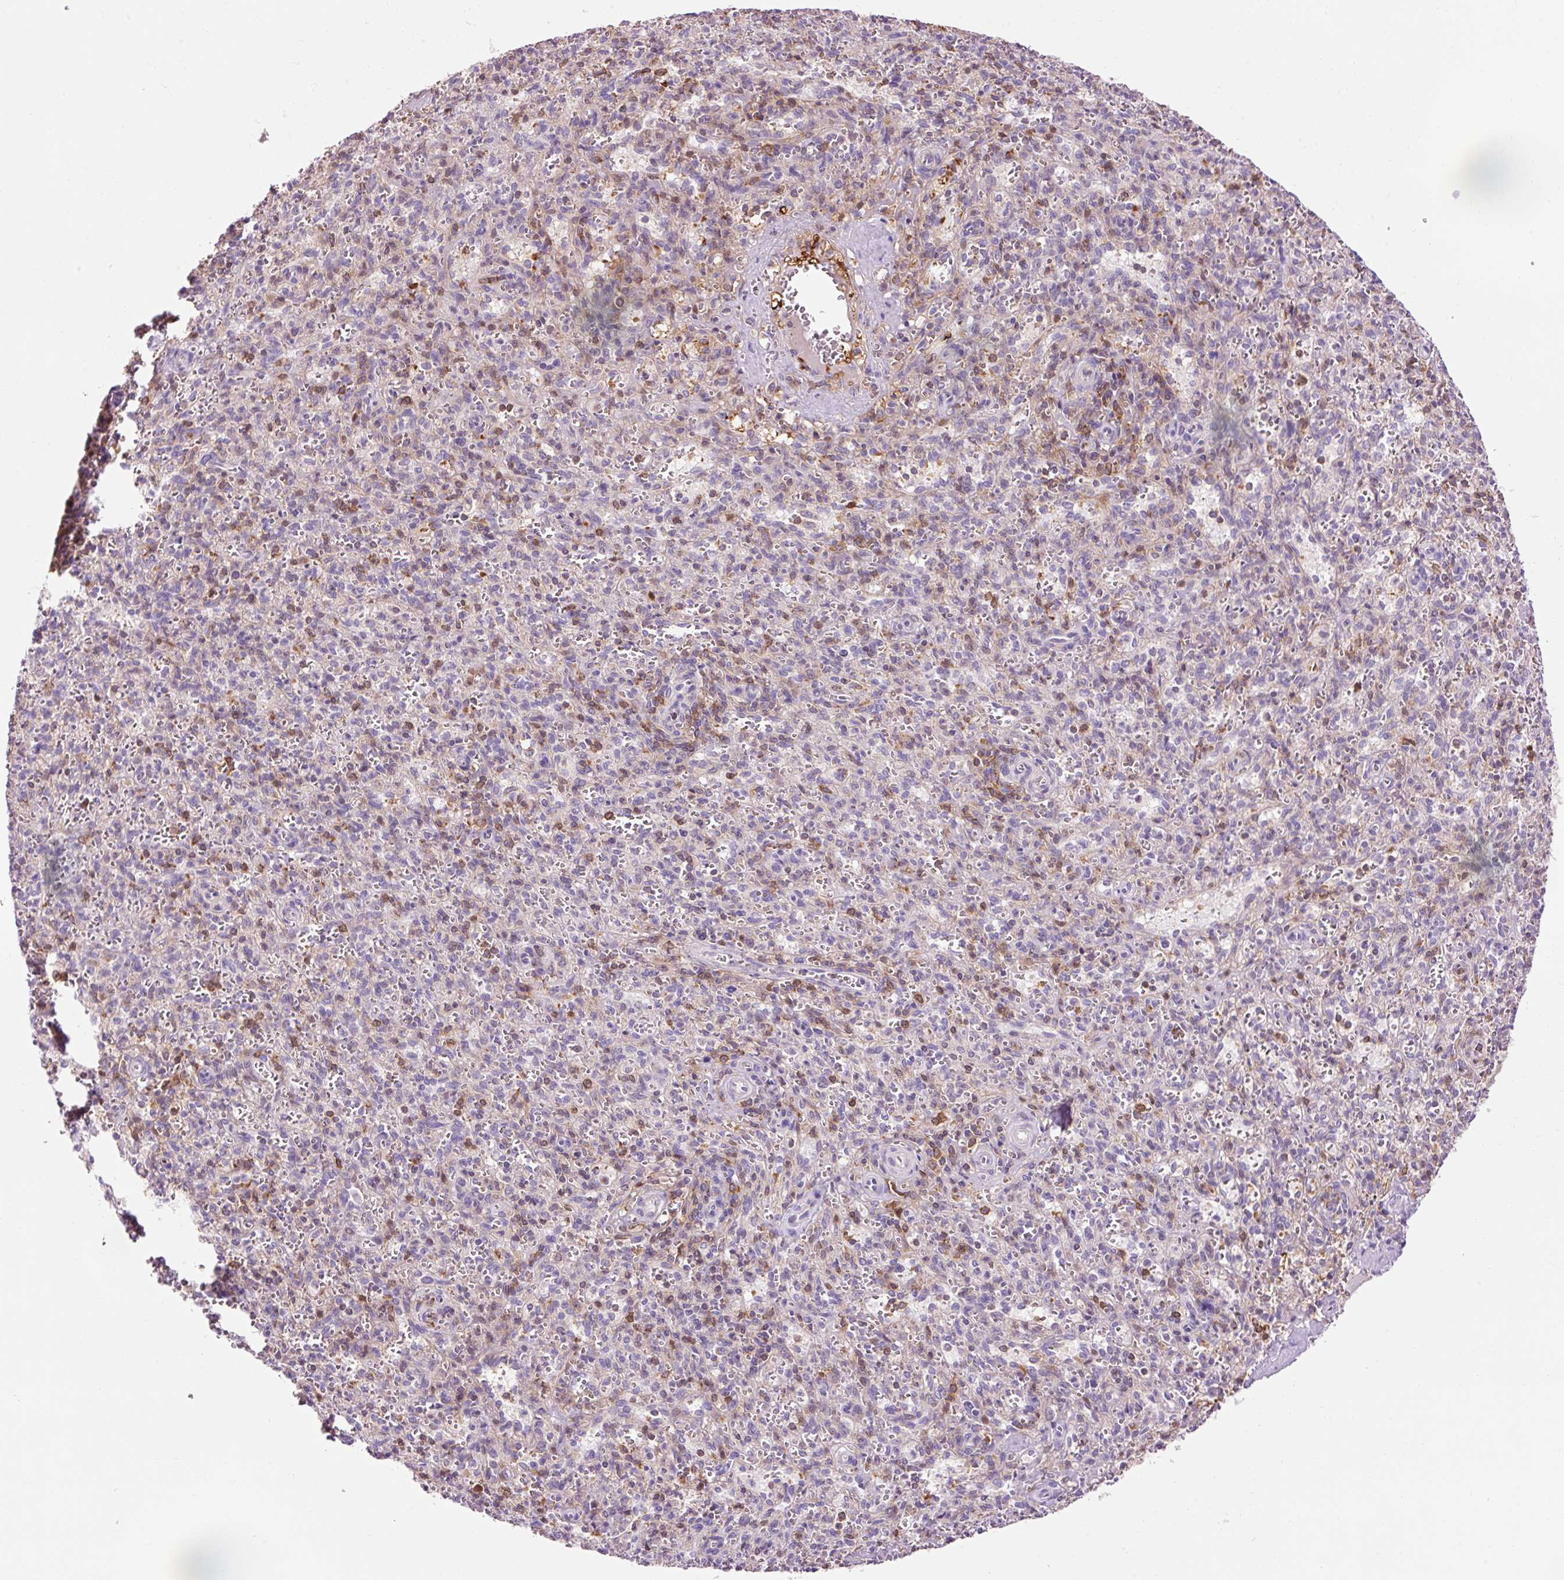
{"staining": {"intensity": "moderate", "quantity": "25%-75%", "location": "cytoplasmic/membranous"}, "tissue": "spleen", "cell_type": "Cells in red pulp", "image_type": "normal", "snomed": [{"axis": "morphology", "description": "Normal tissue, NOS"}, {"axis": "topography", "description": "Spleen"}], "caption": "Immunohistochemical staining of normal spleen exhibits moderate cytoplasmic/membranous protein staining in about 25%-75% of cells in red pulp. Using DAB (3,3'-diaminobenzidine) (brown) and hematoxylin (blue) stains, captured at high magnification using brightfield microscopy.", "gene": "CD83", "patient": {"sex": "female", "age": 26}}